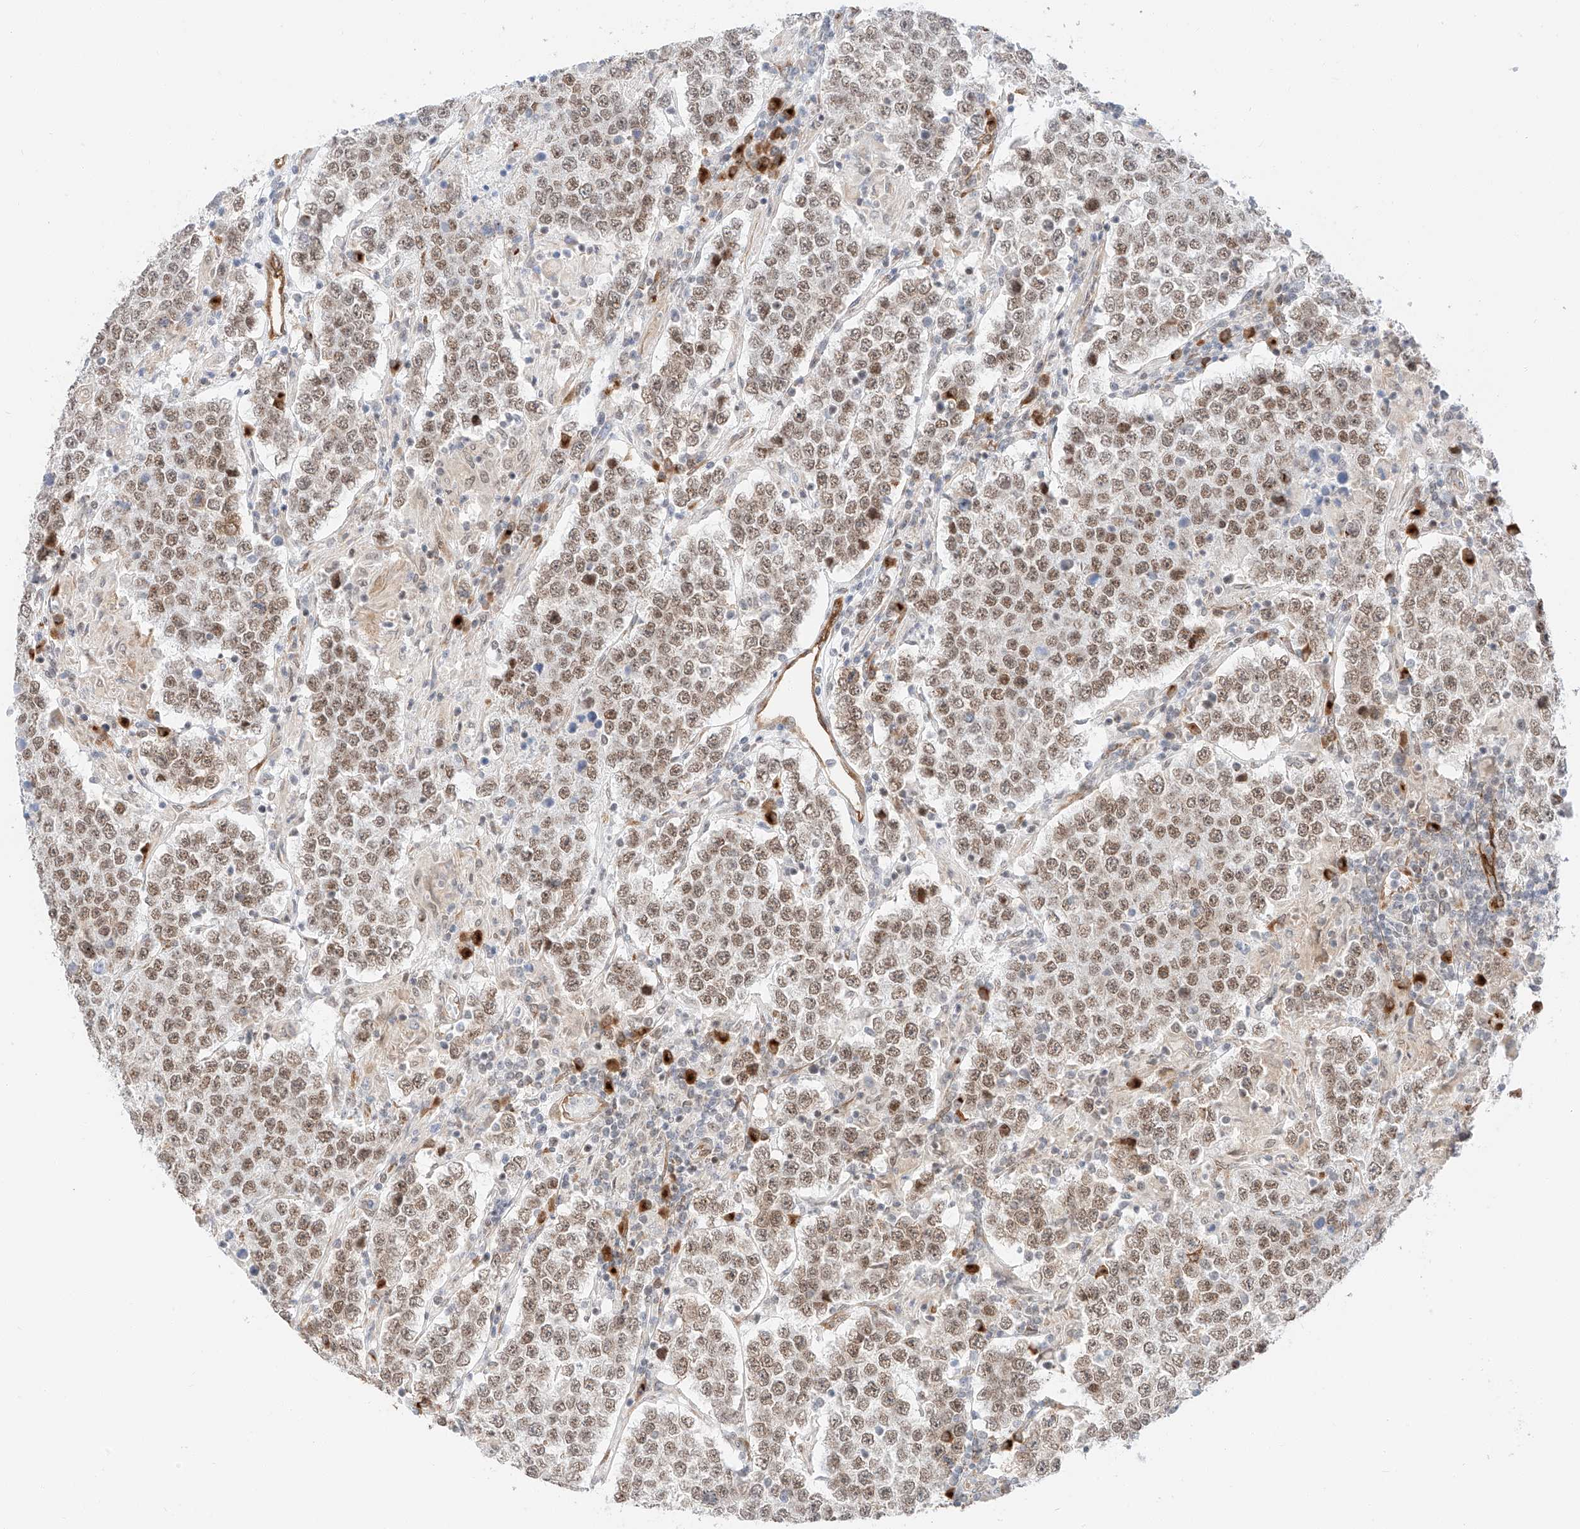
{"staining": {"intensity": "moderate", "quantity": ">75%", "location": "nuclear"}, "tissue": "testis cancer", "cell_type": "Tumor cells", "image_type": "cancer", "snomed": [{"axis": "morphology", "description": "Normal tissue, NOS"}, {"axis": "morphology", "description": "Urothelial carcinoma, High grade"}, {"axis": "morphology", "description": "Seminoma, NOS"}, {"axis": "morphology", "description": "Carcinoma, Embryonal, NOS"}, {"axis": "topography", "description": "Urinary bladder"}, {"axis": "topography", "description": "Testis"}], "caption": "Testis cancer stained with DAB IHC exhibits medium levels of moderate nuclear expression in about >75% of tumor cells.", "gene": "CARMIL1", "patient": {"sex": "male", "age": 41}}